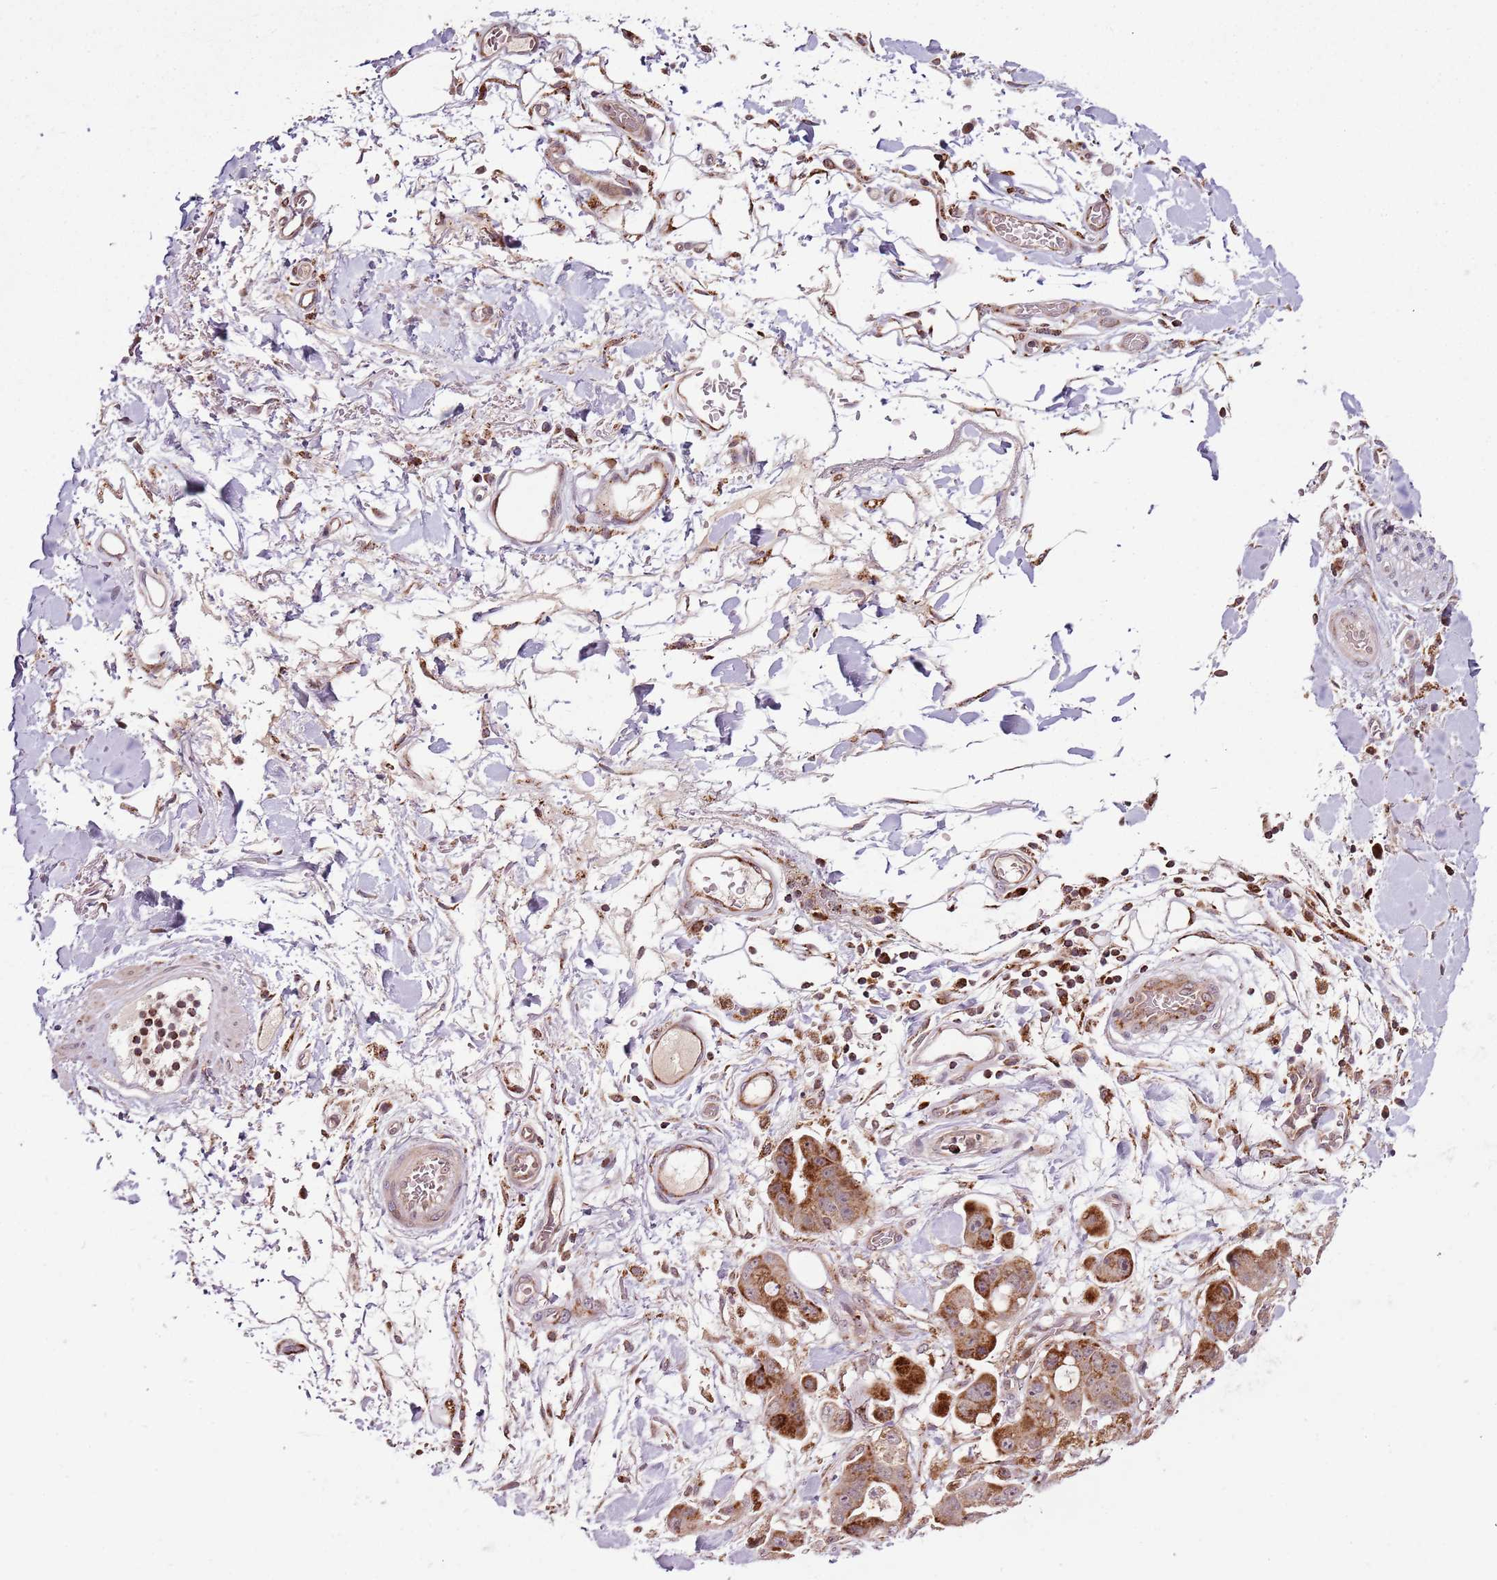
{"staining": {"intensity": "moderate", "quantity": ">75%", "location": "cytoplasmic/membranous"}, "tissue": "stomach cancer", "cell_type": "Tumor cells", "image_type": "cancer", "snomed": [{"axis": "morphology", "description": "Adenocarcinoma, NOS"}, {"axis": "topography", "description": "Stomach"}], "caption": "IHC of human stomach adenocarcinoma shows medium levels of moderate cytoplasmic/membranous expression in approximately >75% of tumor cells.", "gene": "ULK3", "patient": {"sex": "male", "age": 62}}